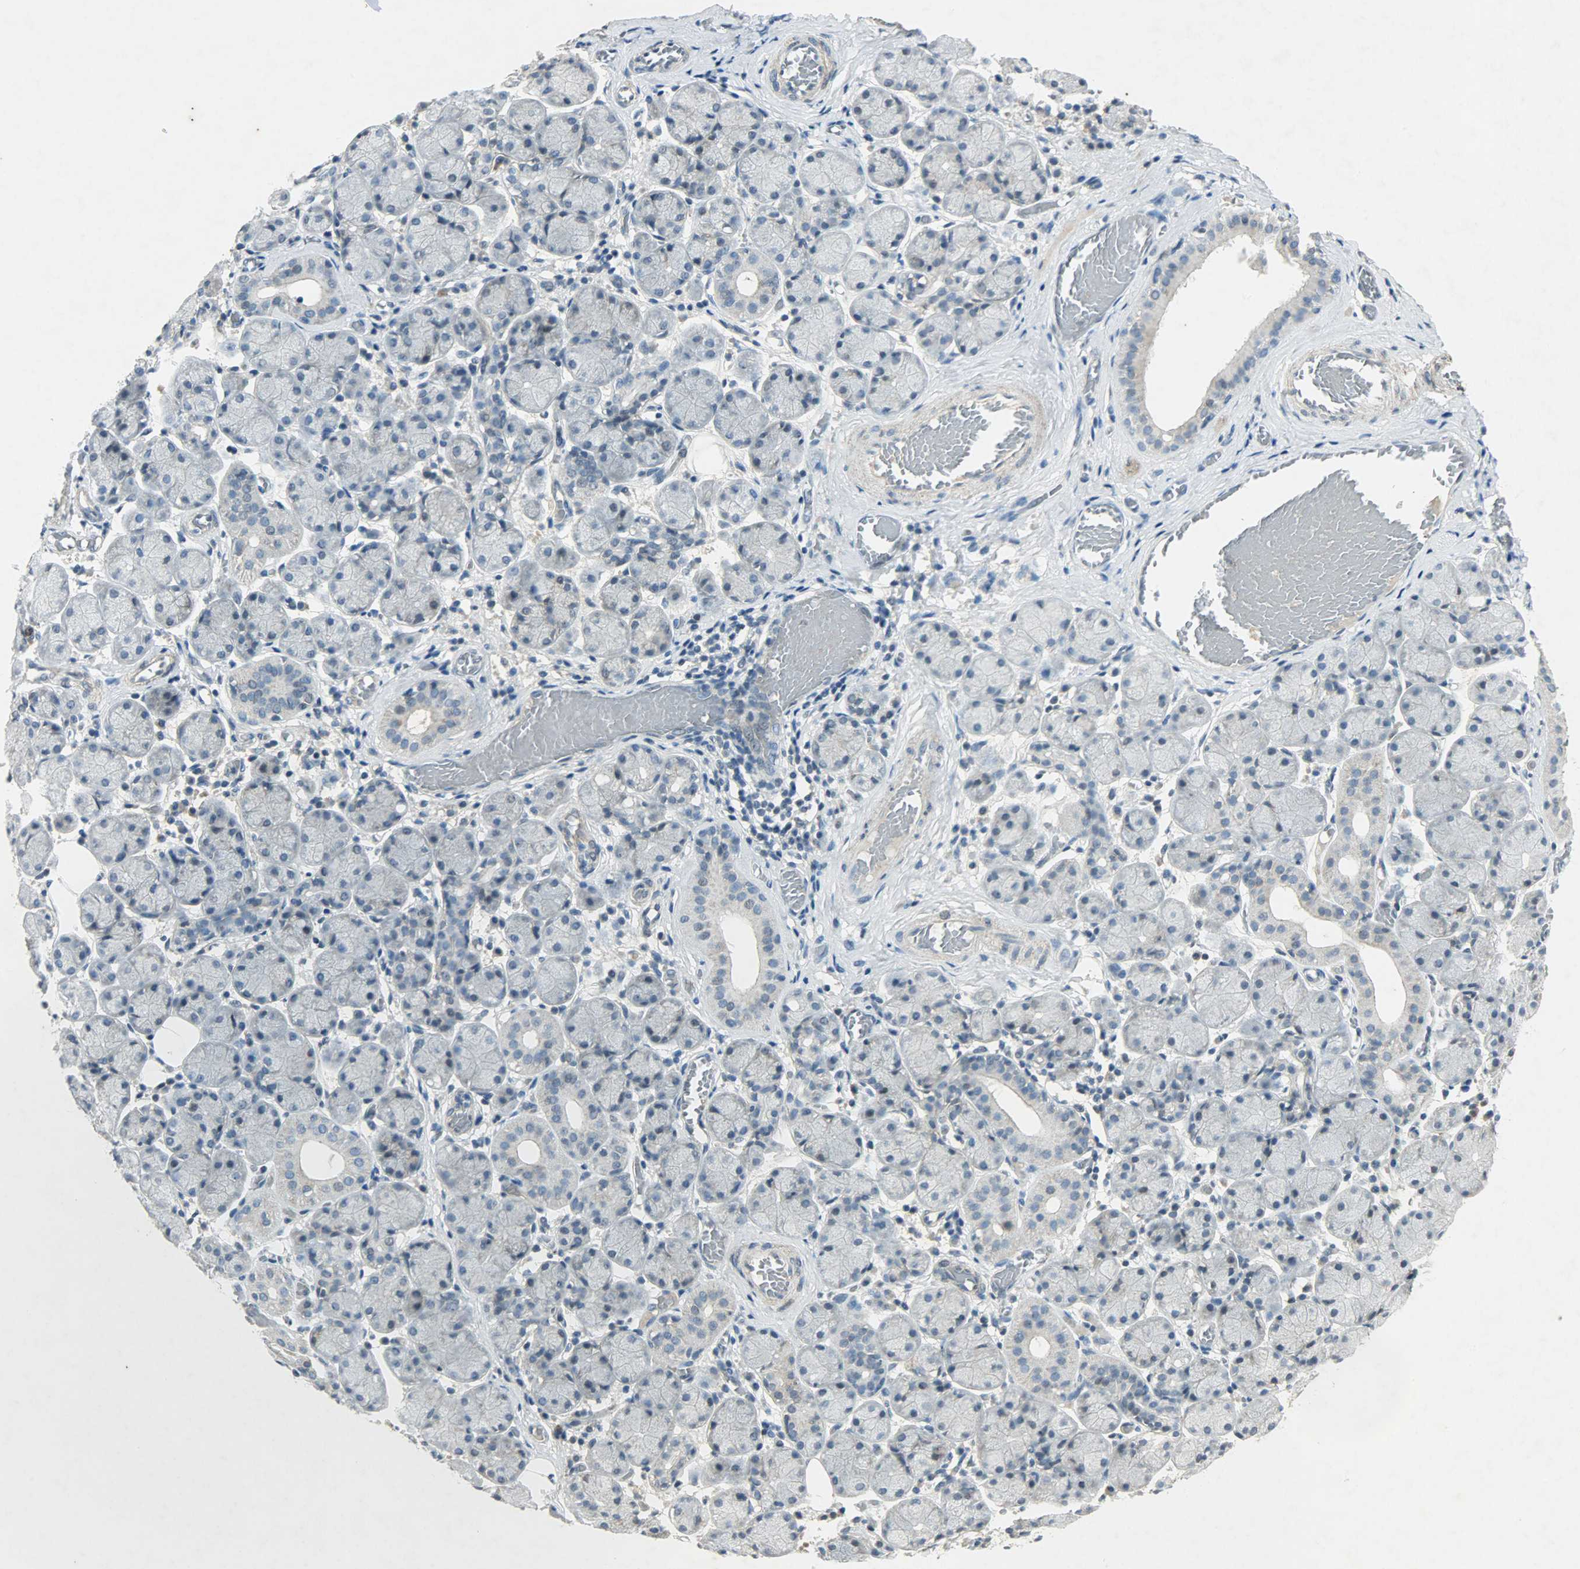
{"staining": {"intensity": "negative", "quantity": "none", "location": "none"}, "tissue": "salivary gland", "cell_type": "Glandular cells", "image_type": "normal", "snomed": [{"axis": "morphology", "description": "Normal tissue, NOS"}, {"axis": "topography", "description": "Salivary gland"}], "caption": "A micrograph of salivary gland stained for a protein displays no brown staining in glandular cells. The staining was performed using DAB to visualize the protein expression in brown, while the nuclei were stained in blue with hematoxylin (Magnification: 20x).", "gene": "AURKB", "patient": {"sex": "female", "age": 24}}